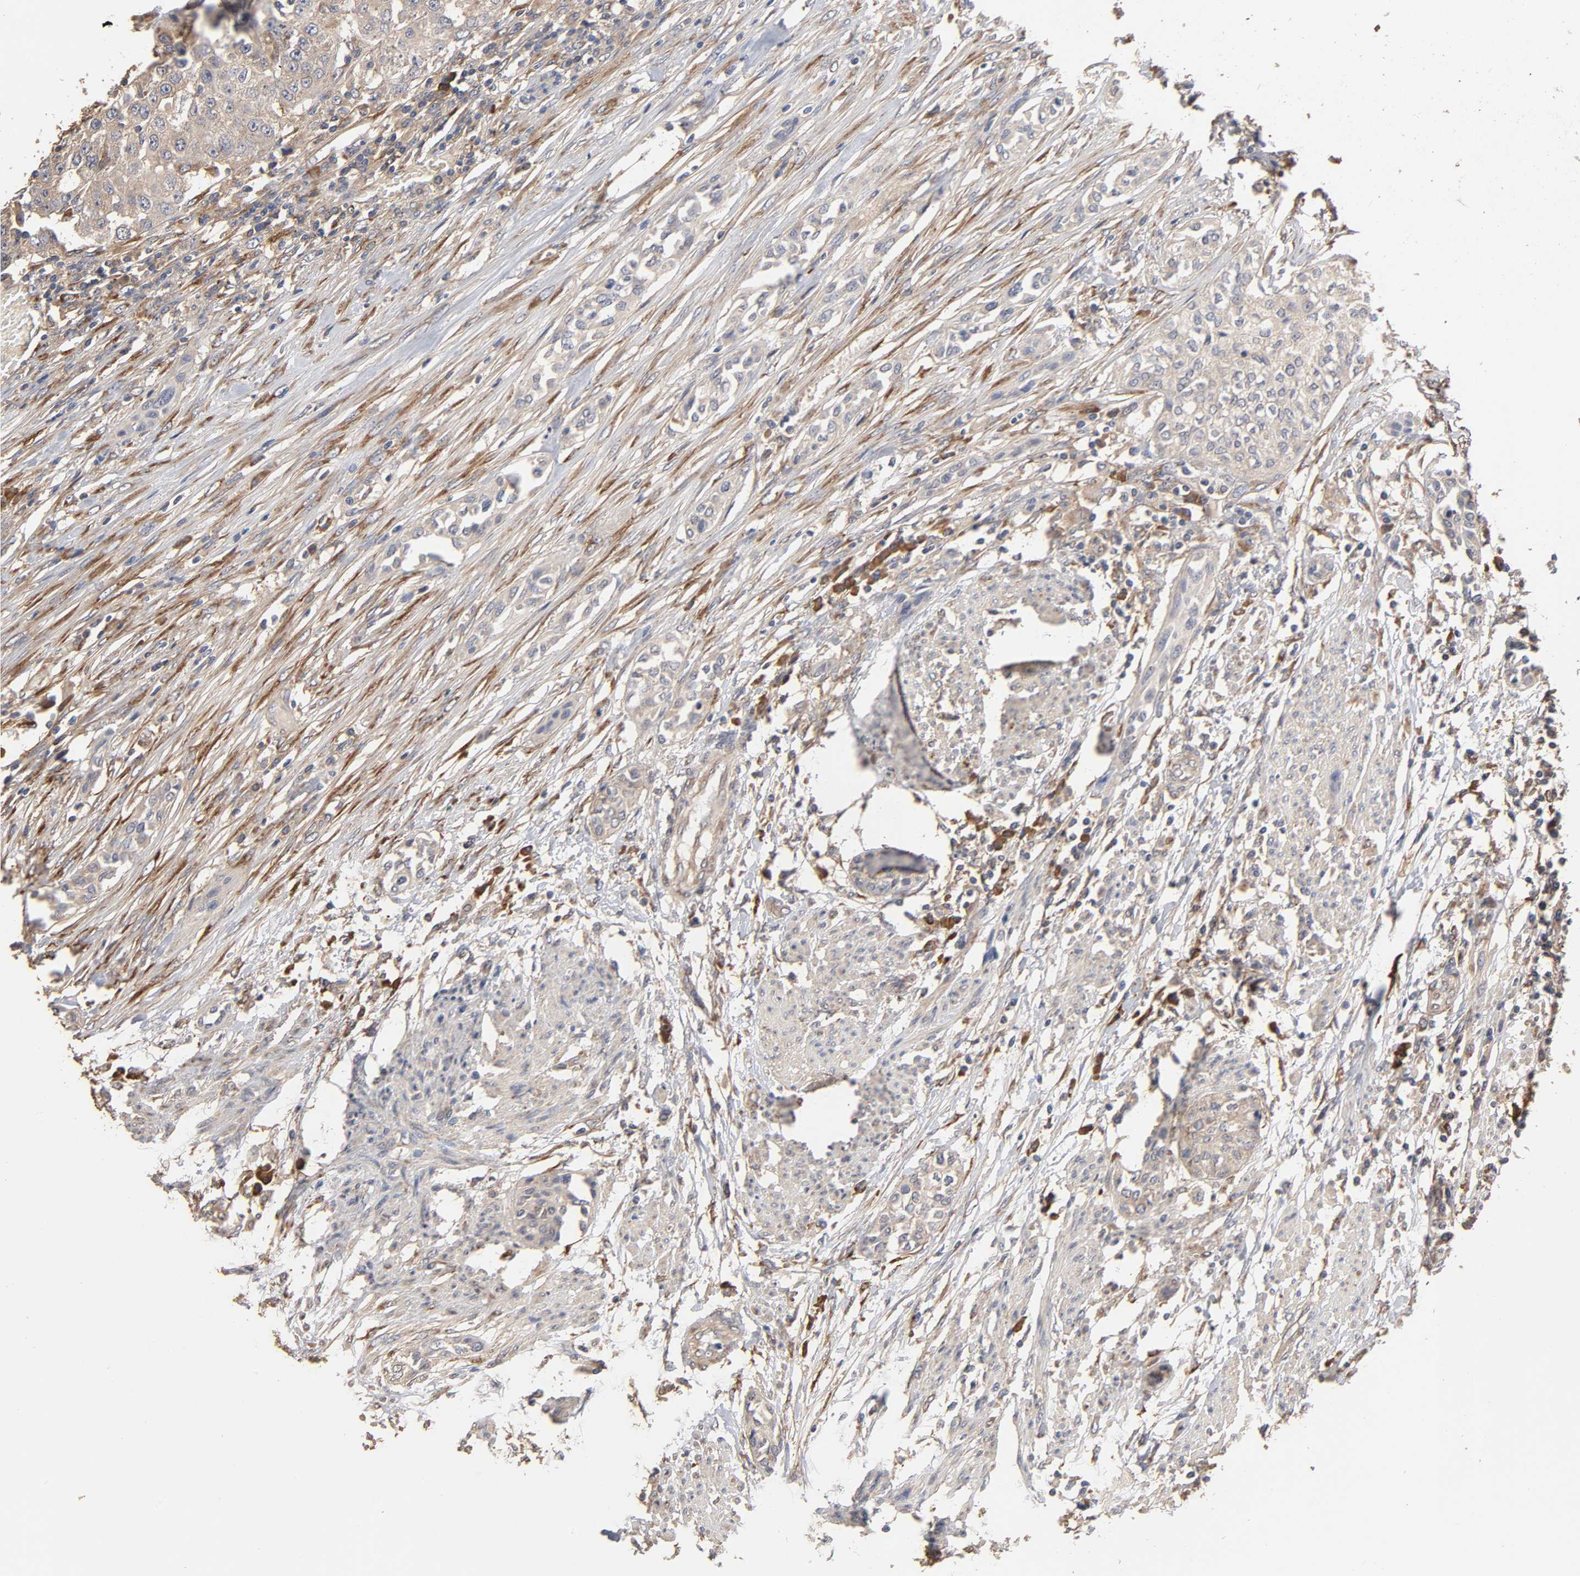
{"staining": {"intensity": "weak", "quantity": ">75%", "location": "cytoplasmic/membranous"}, "tissue": "urothelial cancer", "cell_type": "Tumor cells", "image_type": "cancer", "snomed": [{"axis": "morphology", "description": "Urothelial carcinoma, High grade"}, {"axis": "topography", "description": "Urinary bladder"}], "caption": "Brown immunohistochemical staining in urothelial cancer exhibits weak cytoplasmic/membranous positivity in approximately >75% of tumor cells. (DAB = brown stain, brightfield microscopy at high magnification).", "gene": "EIF4G2", "patient": {"sex": "male", "age": 74}}